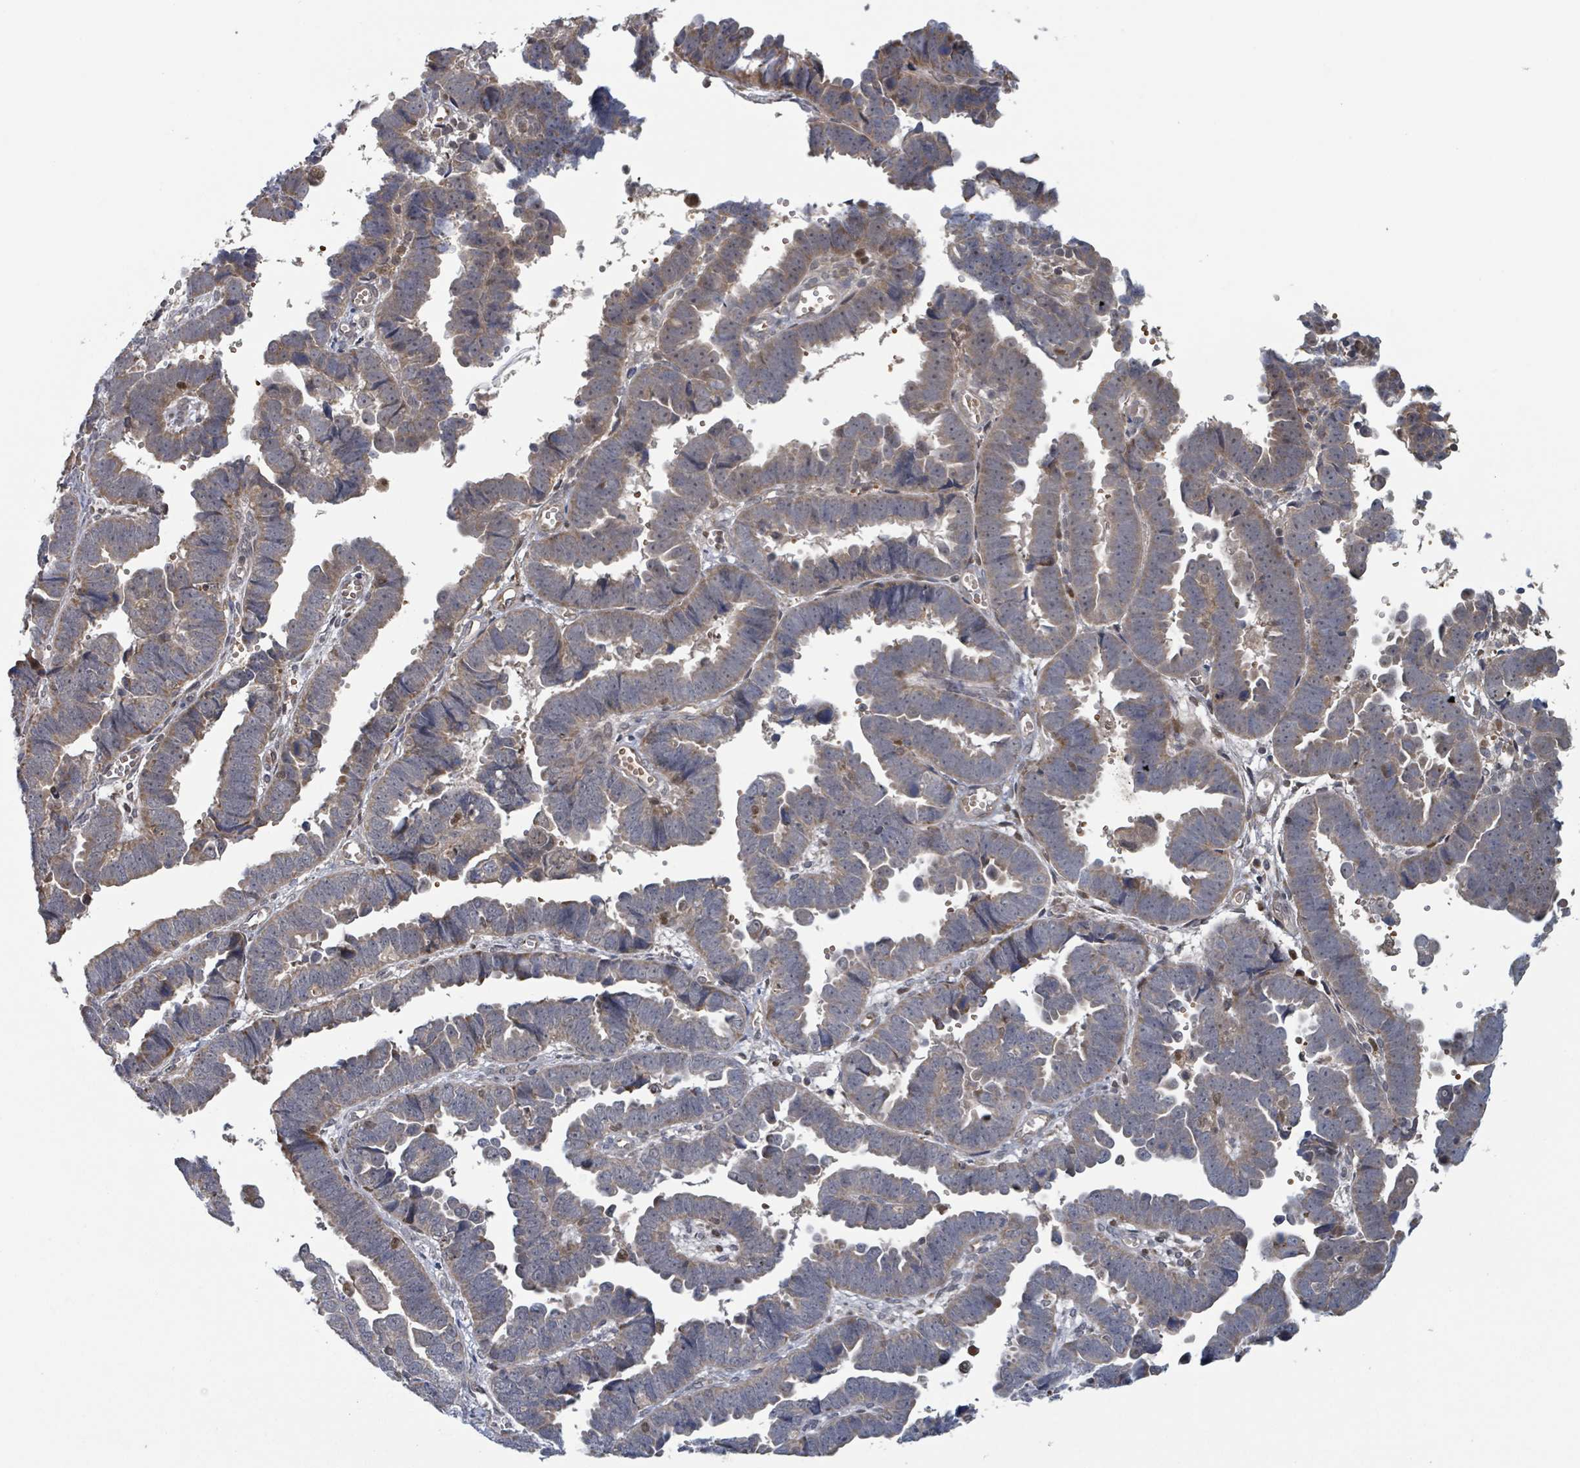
{"staining": {"intensity": "moderate", "quantity": "25%-75%", "location": "cytoplasmic/membranous"}, "tissue": "endometrial cancer", "cell_type": "Tumor cells", "image_type": "cancer", "snomed": [{"axis": "morphology", "description": "Adenocarcinoma, NOS"}, {"axis": "topography", "description": "Endometrium"}], "caption": "Moderate cytoplasmic/membranous protein staining is present in approximately 25%-75% of tumor cells in endometrial cancer (adenocarcinoma).", "gene": "HIVEP1", "patient": {"sex": "female", "age": 75}}